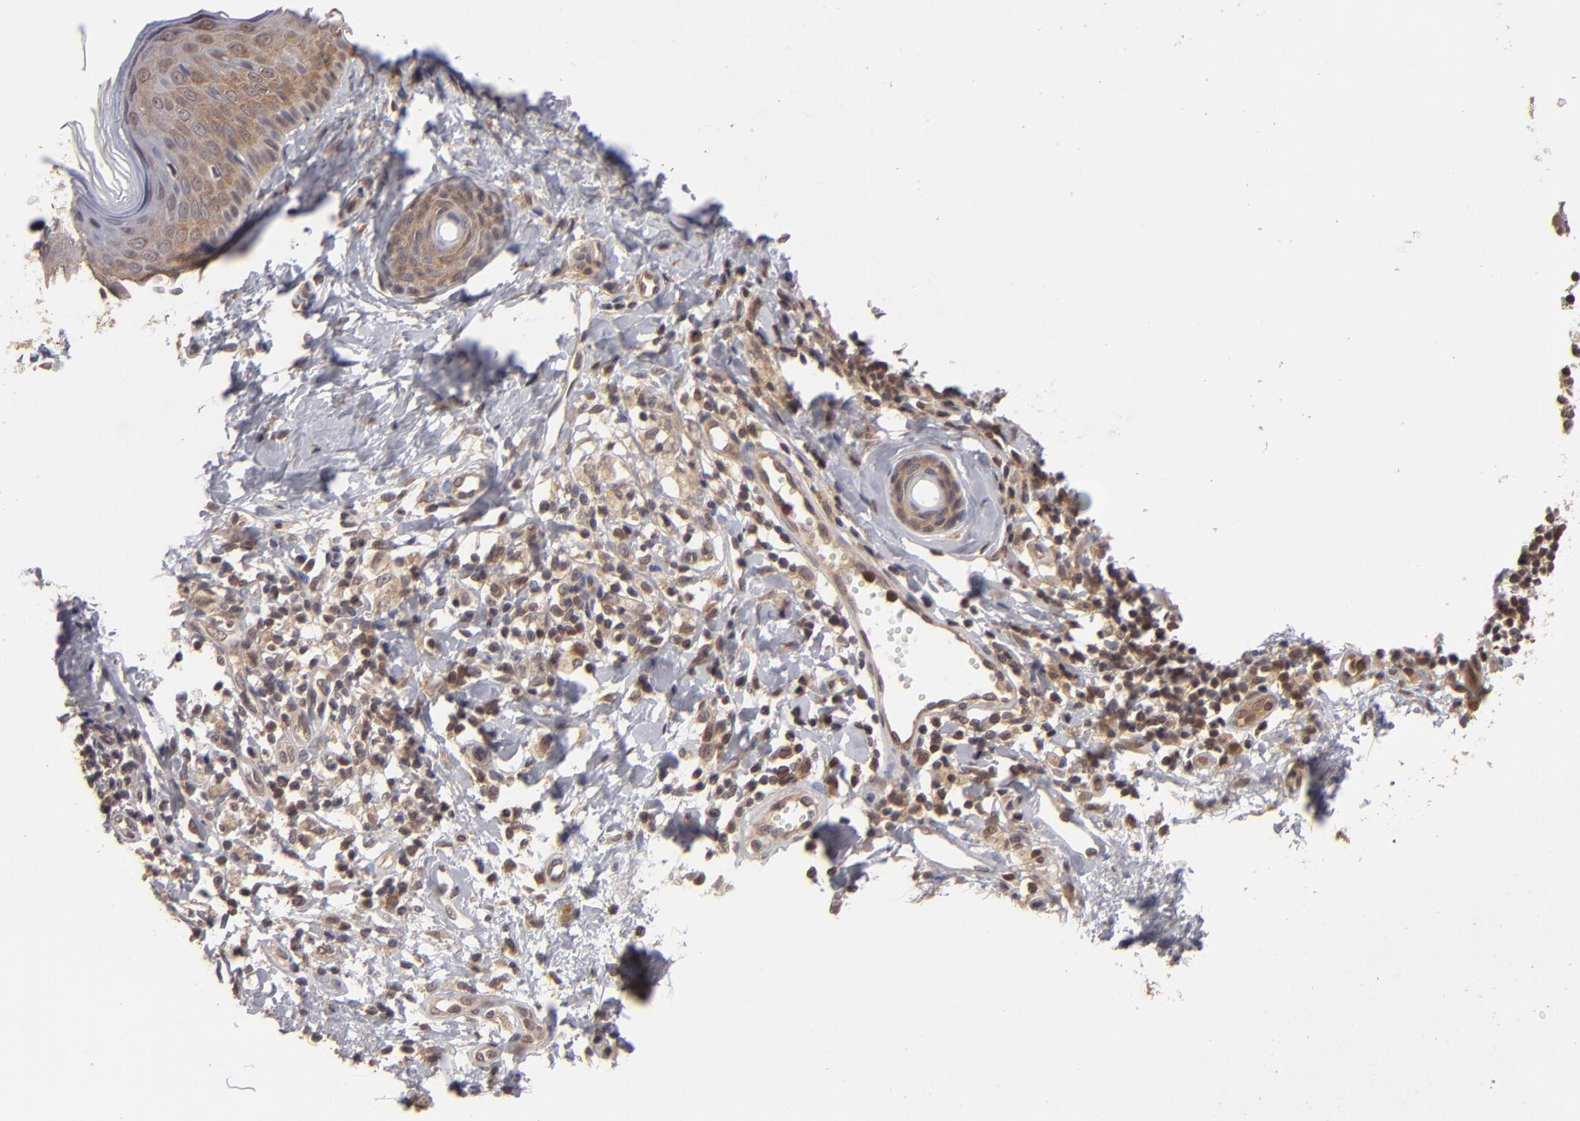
{"staining": {"intensity": "moderate", "quantity": "25%-75%", "location": "cytoplasmic/membranous"}, "tissue": "melanoma", "cell_type": "Tumor cells", "image_type": "cancer", "snomed": [{"axis": "morphology", "description": "Malignant melanoma, NOS"}, {"axis": "topography", "description": "Skin"}], "caption": "Malignant melanoma was stained to show a protein in brown. There is medium levels of moderate cytoplasmic/membranous staining in approximately 25%-75% of tumor cells. The staining was performed using DAB to visualize the protein expression in brown, while the nuclei were stained in blue with hematoxylin (Magnification: 20x).", "gene": "MAPK3", "patient": {"sex": "male", "age": 23}}